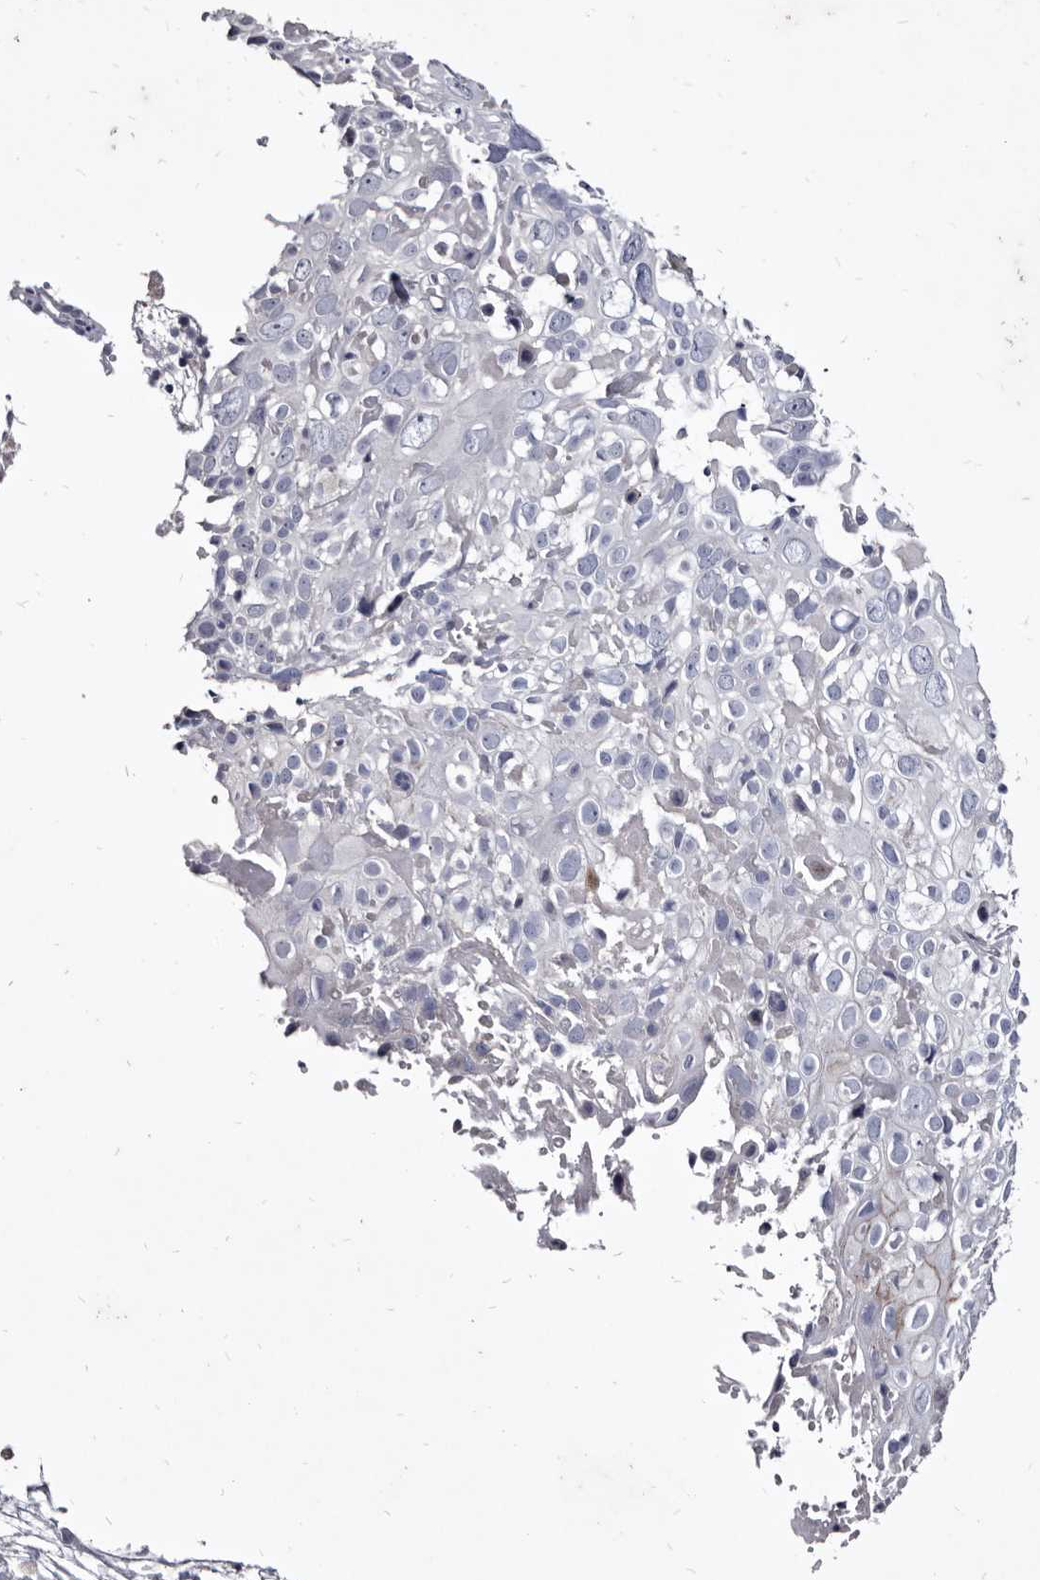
{"staining": {"intensity": "negative", "quantity": "none", "location": "none"}, "tissue": "cervical cancer", "cell_type": "Tumor cells", "image_type": "cancer", "snomed": [{"axis": "morphology", "description": "Squamous cell carcinoma, NOS"}, {"axis": "topography", "description": "Cervix"}], "caption": "IHC of cervical squamous cell carcinoma demonstrates no positivity in tumor cells.", "gene": "SLC39A2", "patient": {"sex": "female", "age": 74}}